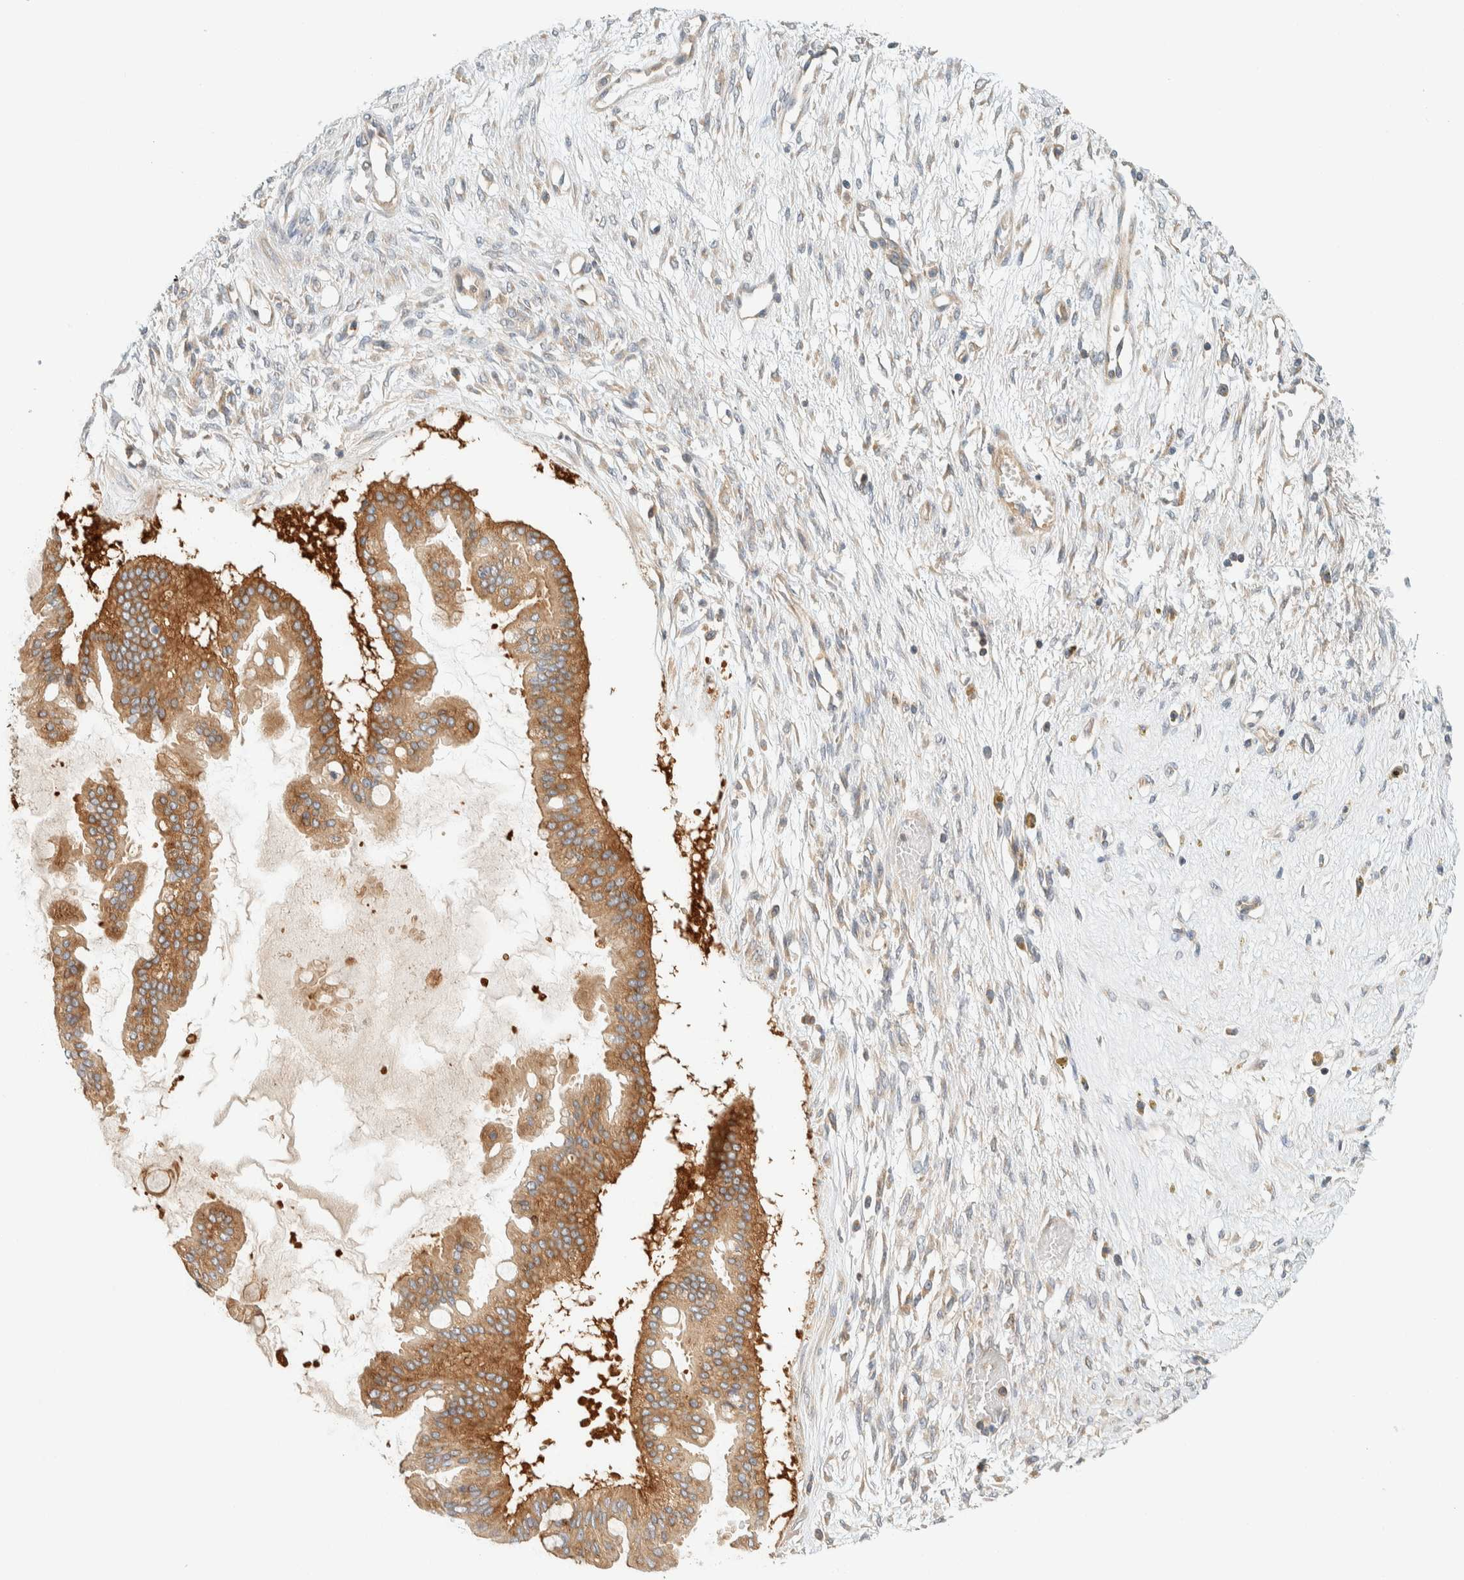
{"staining": {"intensity": "moderate", "quantity": ">75%", "location": "cytoplasmic/membranous"}, "tissue": "ovarian cancer", "cell_type": "Tumor cells", "image_type": "cancer", "snomed": [{"axis": "morphology", "description": "Cystadenocarcinoma, mucinous, NOS"}, {"axis": "topography", "description": "Ovary"}], "caption": "IHC staining of mucinous cystadenocarcinoma (ovarian), which reveals medium levels of moderate cytoplasmic/membranous staining in about >75% of tumor cells indicating moderate cytoplasmic/membranous protein positivity. The staining was performed using DAB (3,3'-diaminobenzidine) (brown) for protein detection and nuclei were counterstained in hematoxylin (blue).", "gene": "ARFGEF1", "patient": {"sex": "female", "age": 73}}